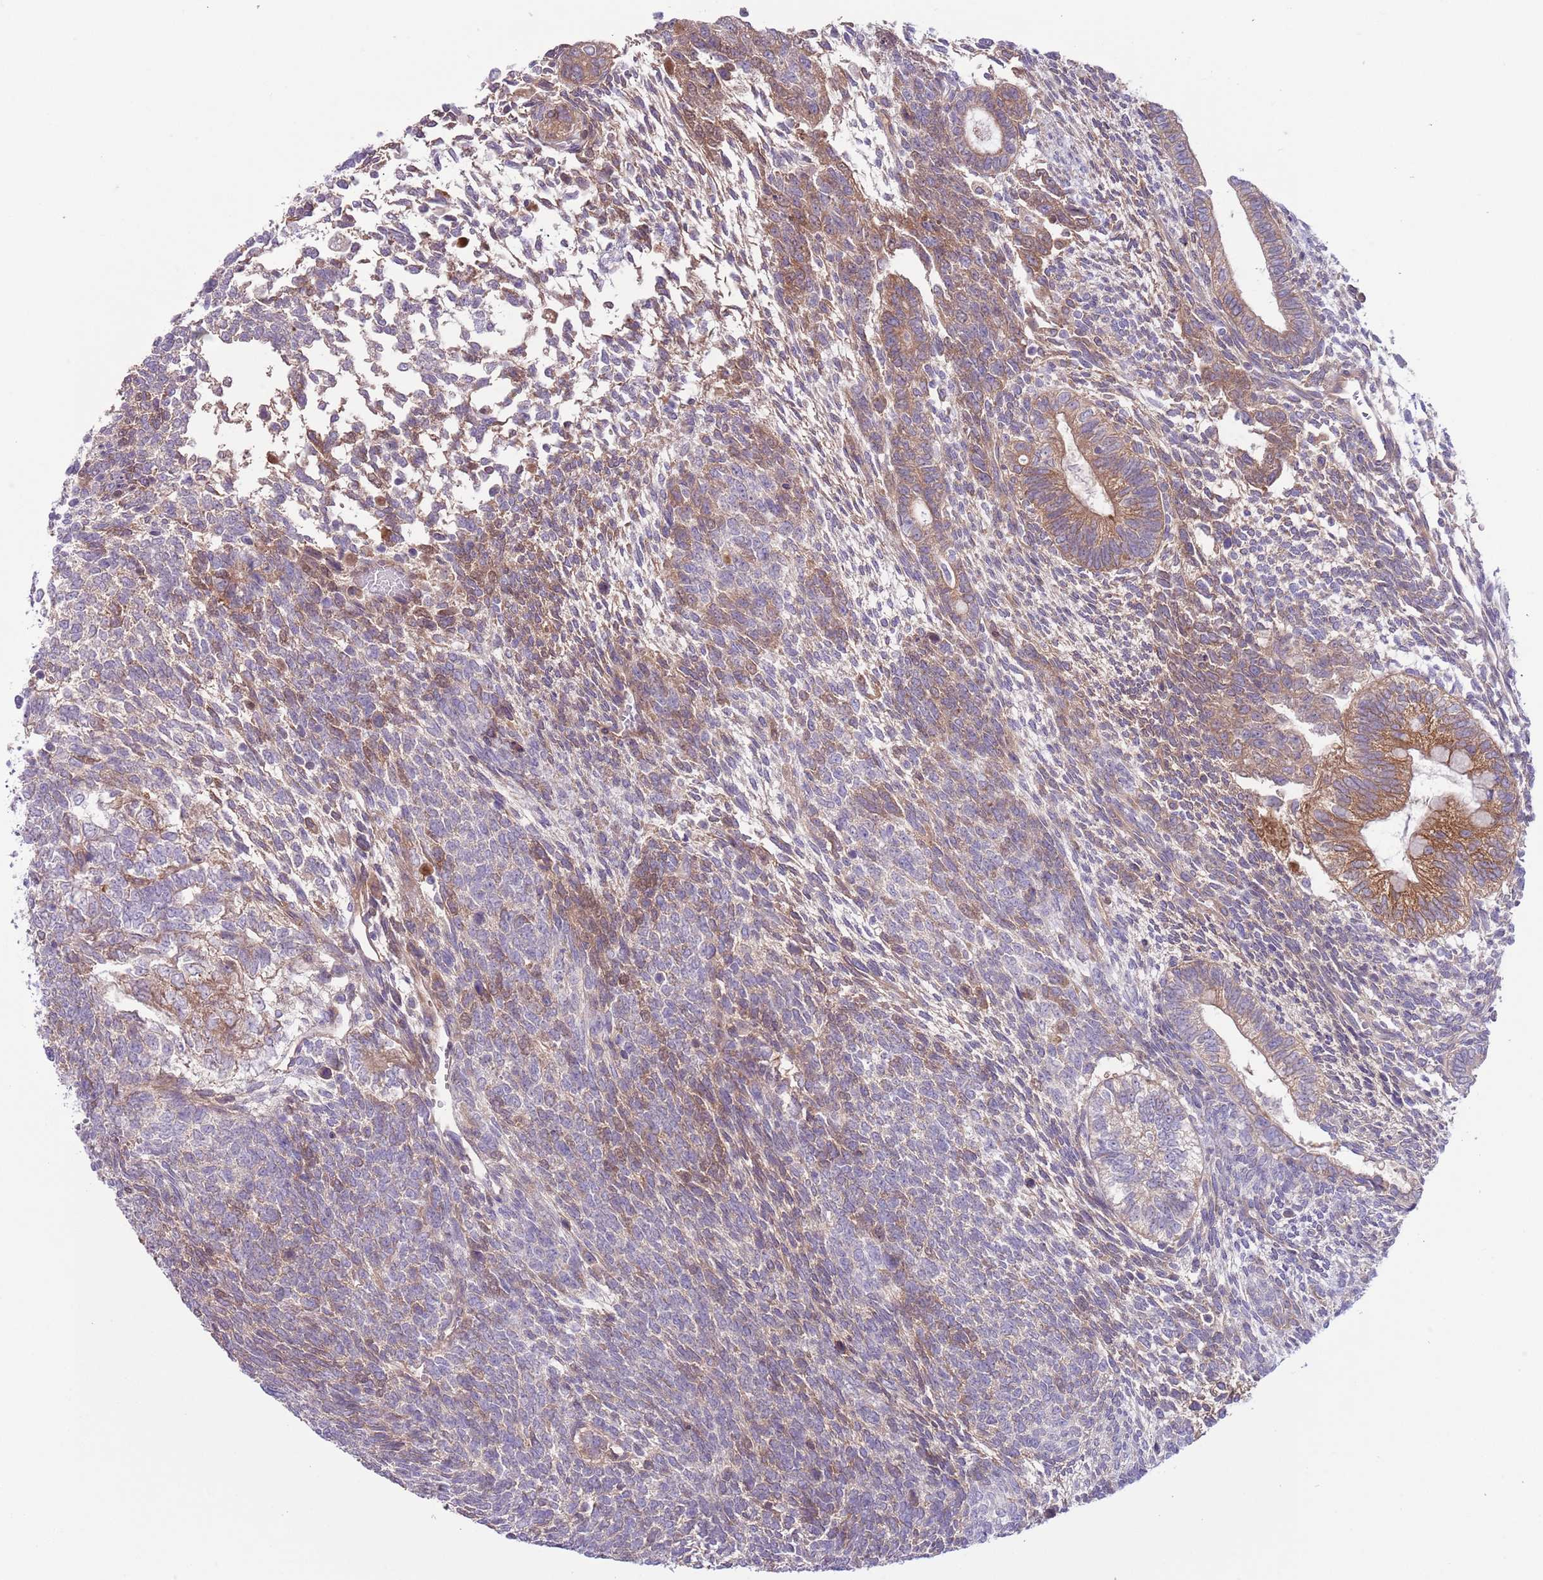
{"staining": {"intensity": "moderate", "quantity": "<25%", "location": "cytoplasmic/membranous"}, "tissue": "testis cancer", "cell_type": "Tumor cells", "image_type": "cancer", "snomed": [{"axis": "morphology", "description": "Carcinoma, Embryonal, NOS"}, {"axis": "topography", "description": "Testis"}], "caption": "Testis embryonal carcinoma was stained to show a protein in brown. There is low levels of moderate cytoplasmic/membranous positivity in approximately <25% of tumor cells.", "gene": "CFH", "patient": {"sex": "male", "age": 23}}